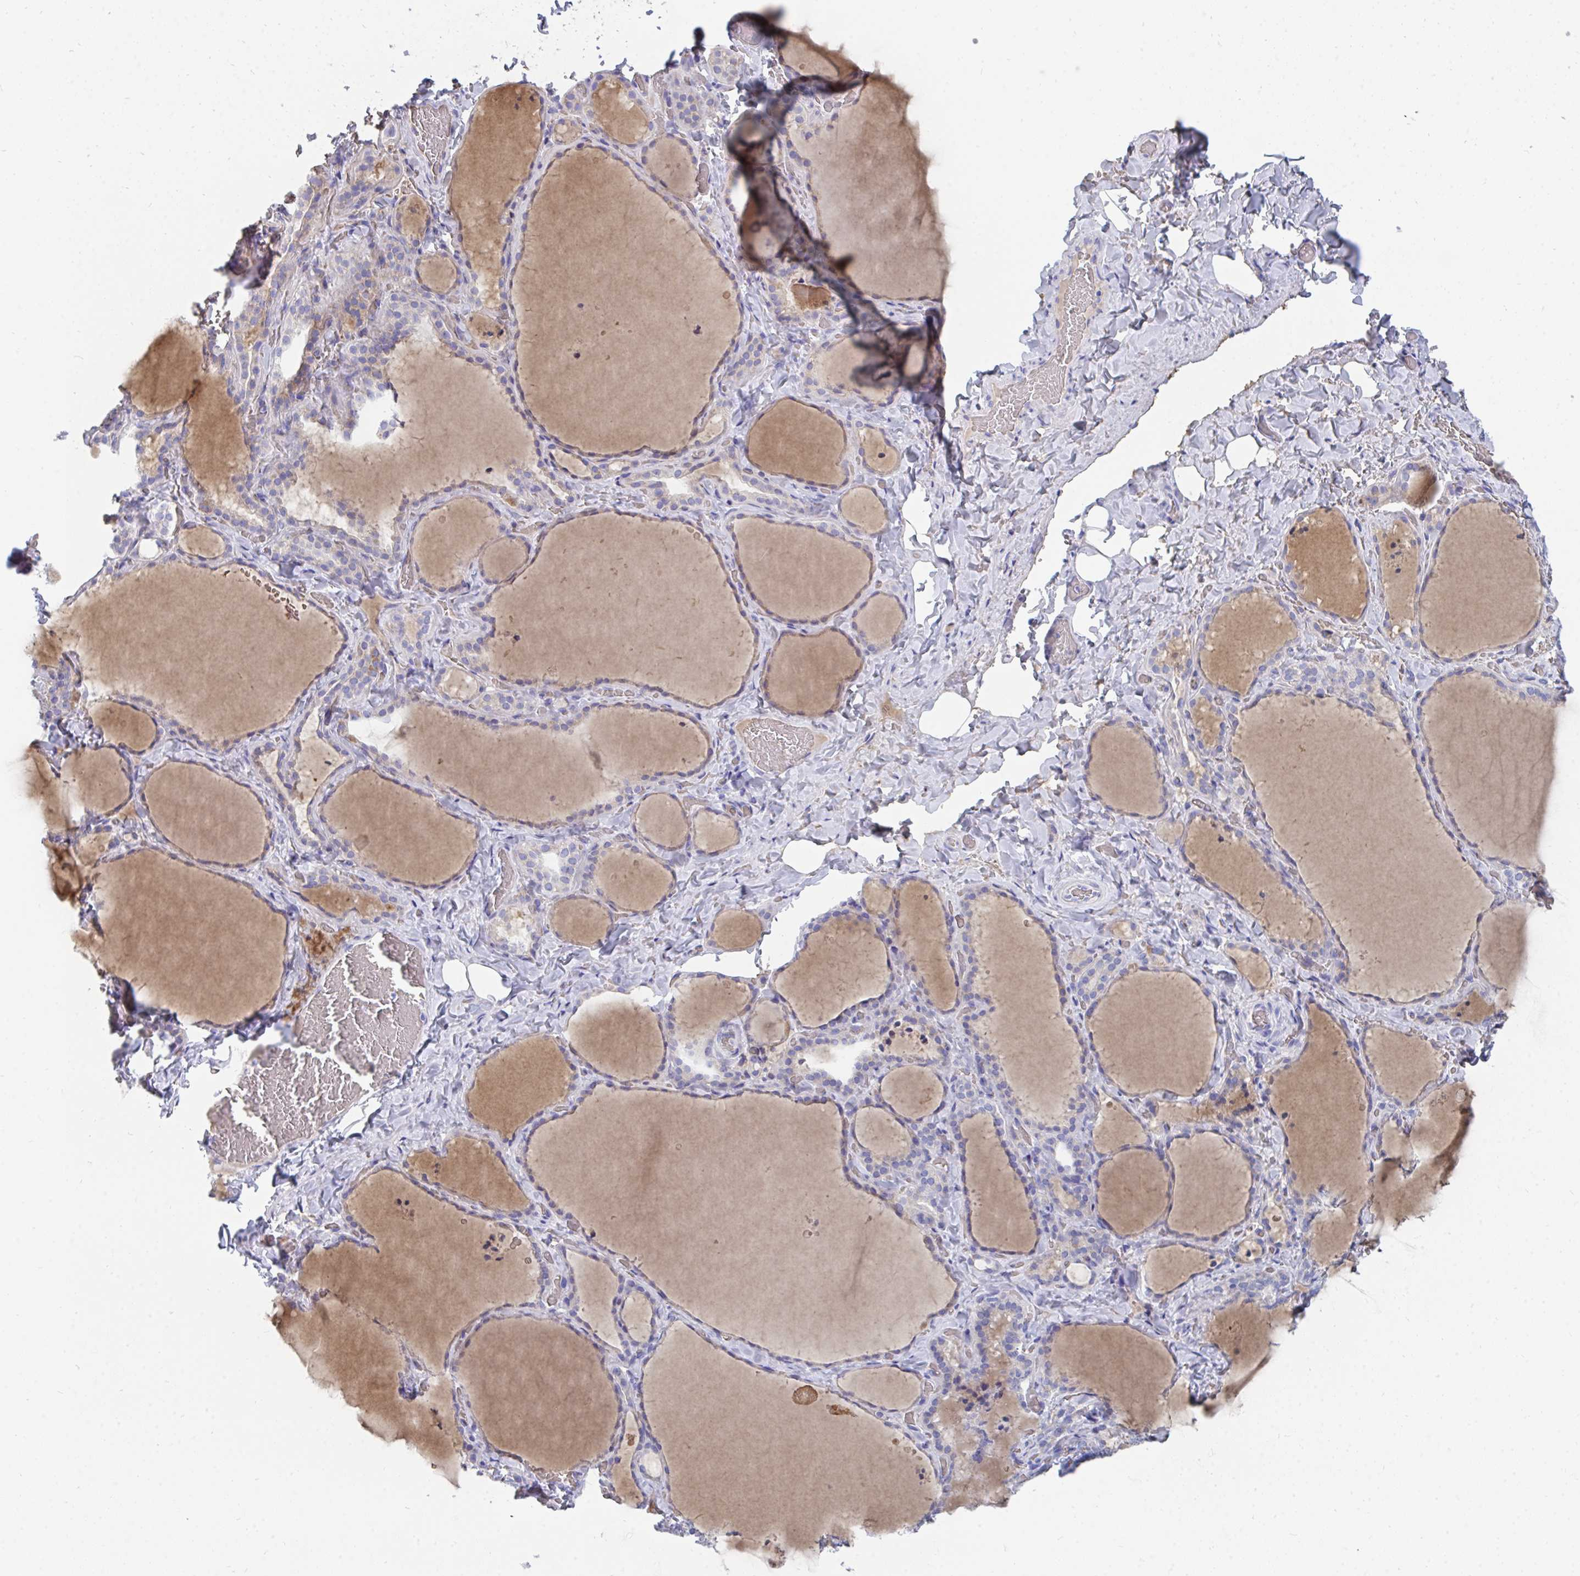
{"staining": {"intensity": "negative", "quantity": "none", "location": "none"}, "tissue": "thyroid gland", "cell_type": "Glandular cells", "image_type": "normal", "snomed": [{"axis": "morphology", "description": "Normal tissue, NOS"}, {"axis": "topography", "description": "Thyroid gland"}], "caption": "A high-resolution image shows immunohistochemistry (IHC) staining of benign thyroid gland, which demonstrates no significant positivity in glandular cells.", "gene": "MROH2B", "patient": {"sex": "female", "age": 22}}